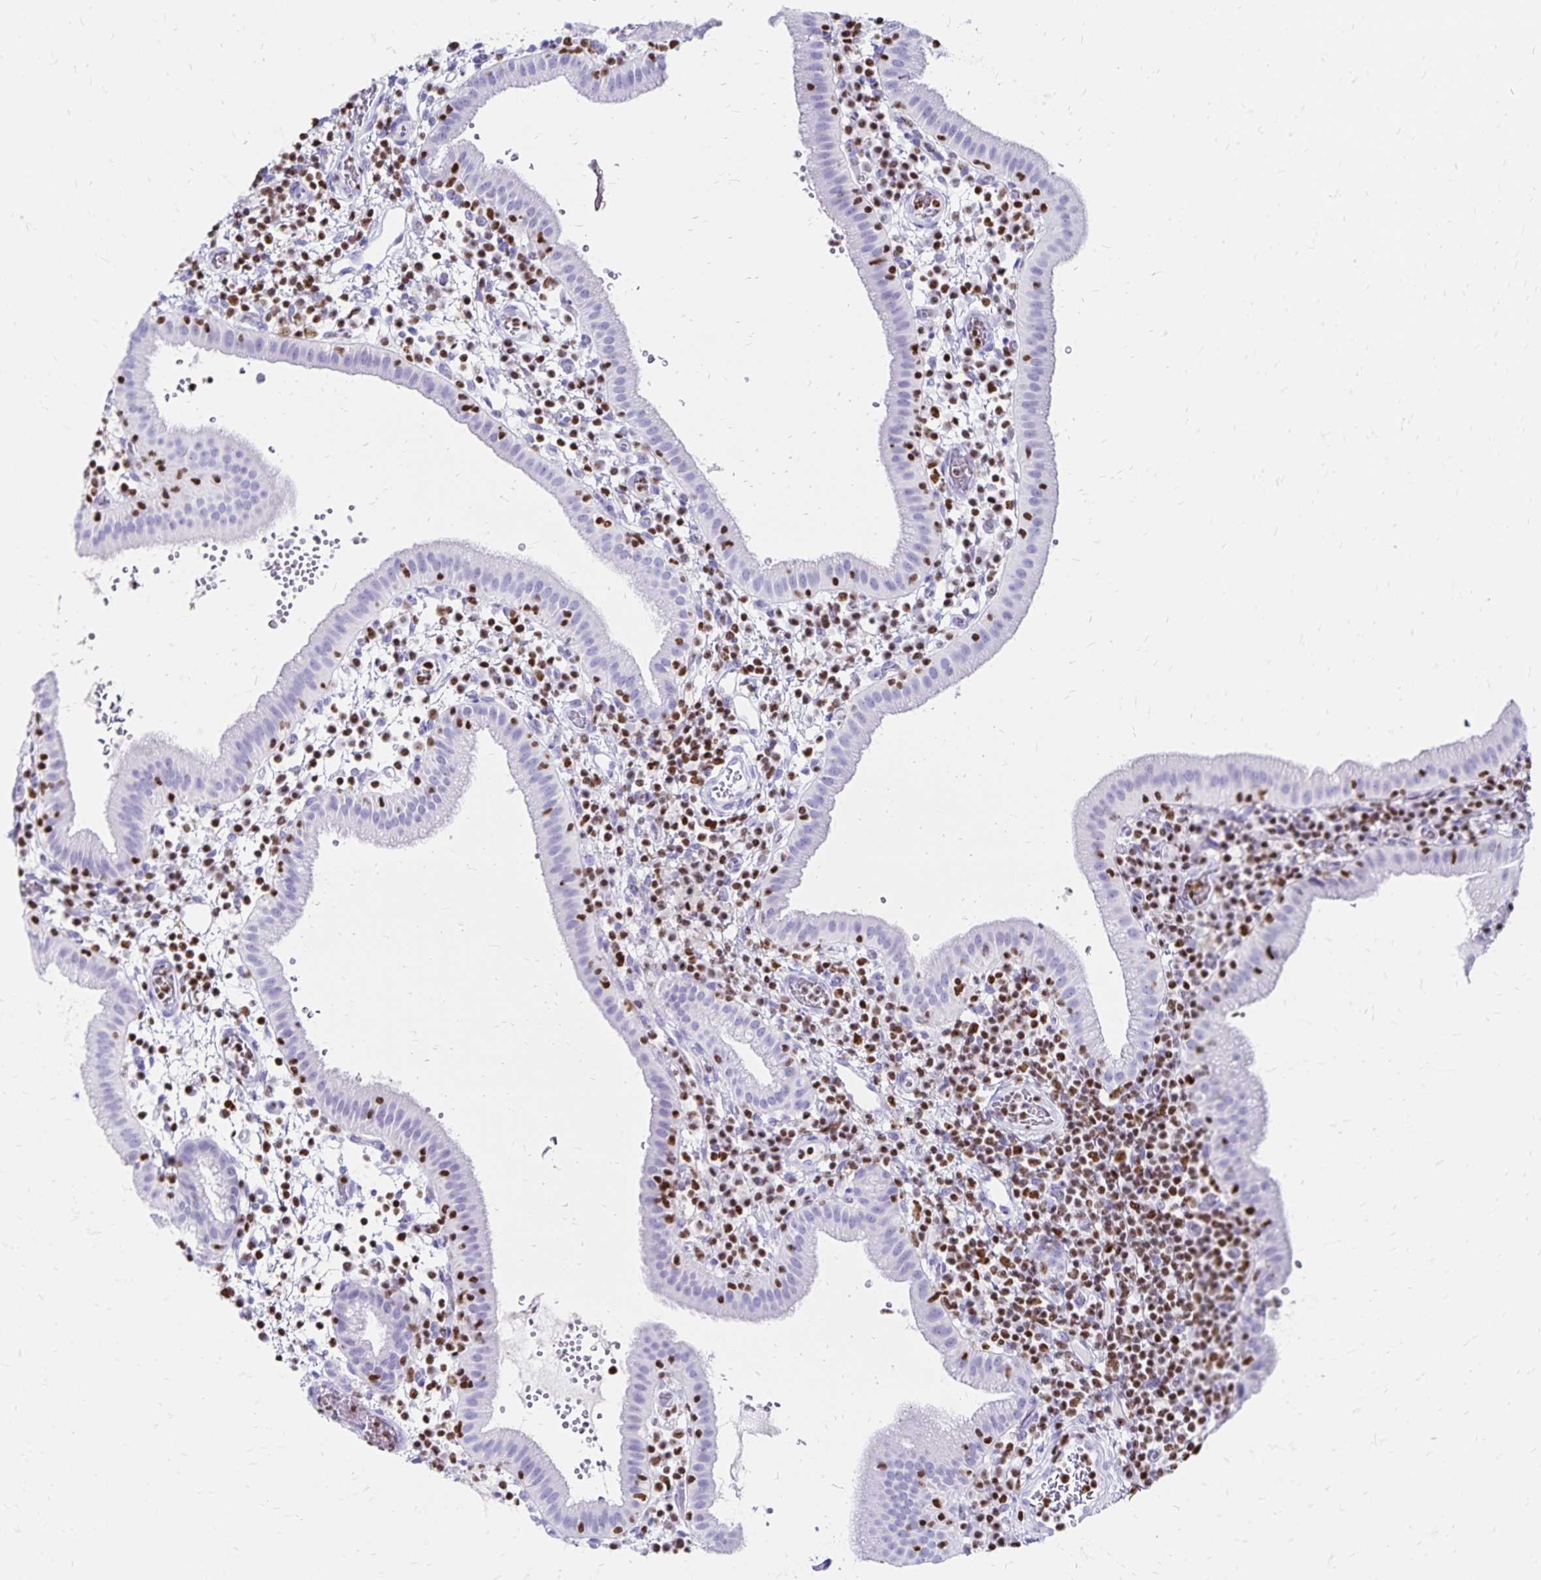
{"staining": {"intensity": "negative", "quantity": "none", "location": "none"}, "tissue": "gallbladder", "cell_type": "Glandular cells", "image_type": "normal", "snomed": [{"axis": "morphology", "description": "Normal tissue, NOS"}, {"axis": "topography", "description": "Gallbladder"}], "caption": "Immunohistochemistry (IHC) histopathology image of unremarkable gallbladder: human gallbladder stained with DAB exhibits no significant protein positivity in glandular cells.", "gene": "IKZF1", "patient": {"sex": "male", "age": 26}}